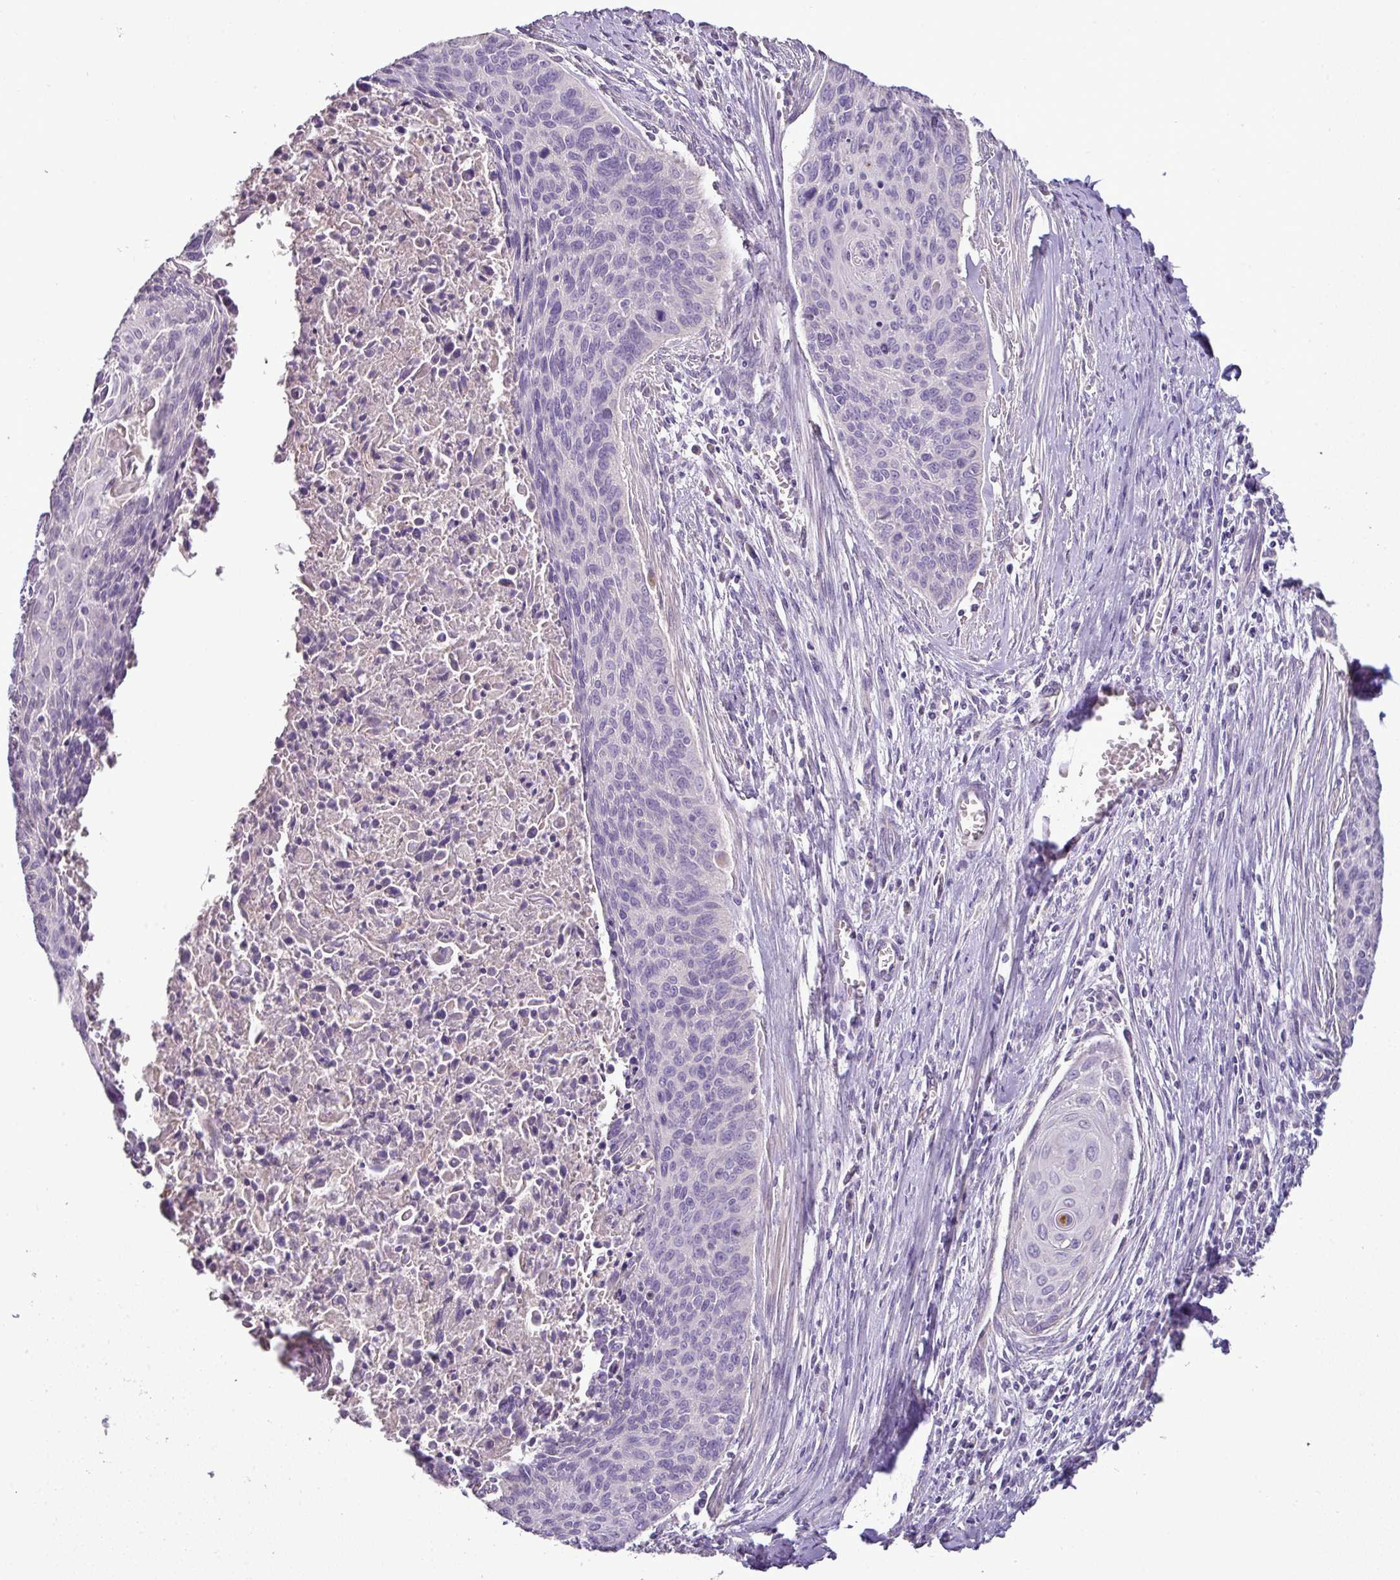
{"staining": {"intensity": "negative", "quantity": "none", "location": "none"}, "tissue": "cervical cancer", "cell_type": "Tumor cells", "image_type": "cancer", "snomed": [{"axis": "morphology", "description": "Squamous cell carcinoma, NOS"}, {"axis": "topography", "description": "Cervix"}], "caption": "Tumor cells show no significant protein positivity in cervical cancer. (Immunohistochemistry, brightfield microscopy, high magnification).", "gene": "BRINP2", "patient": {"sex": "female", "age": 55}}